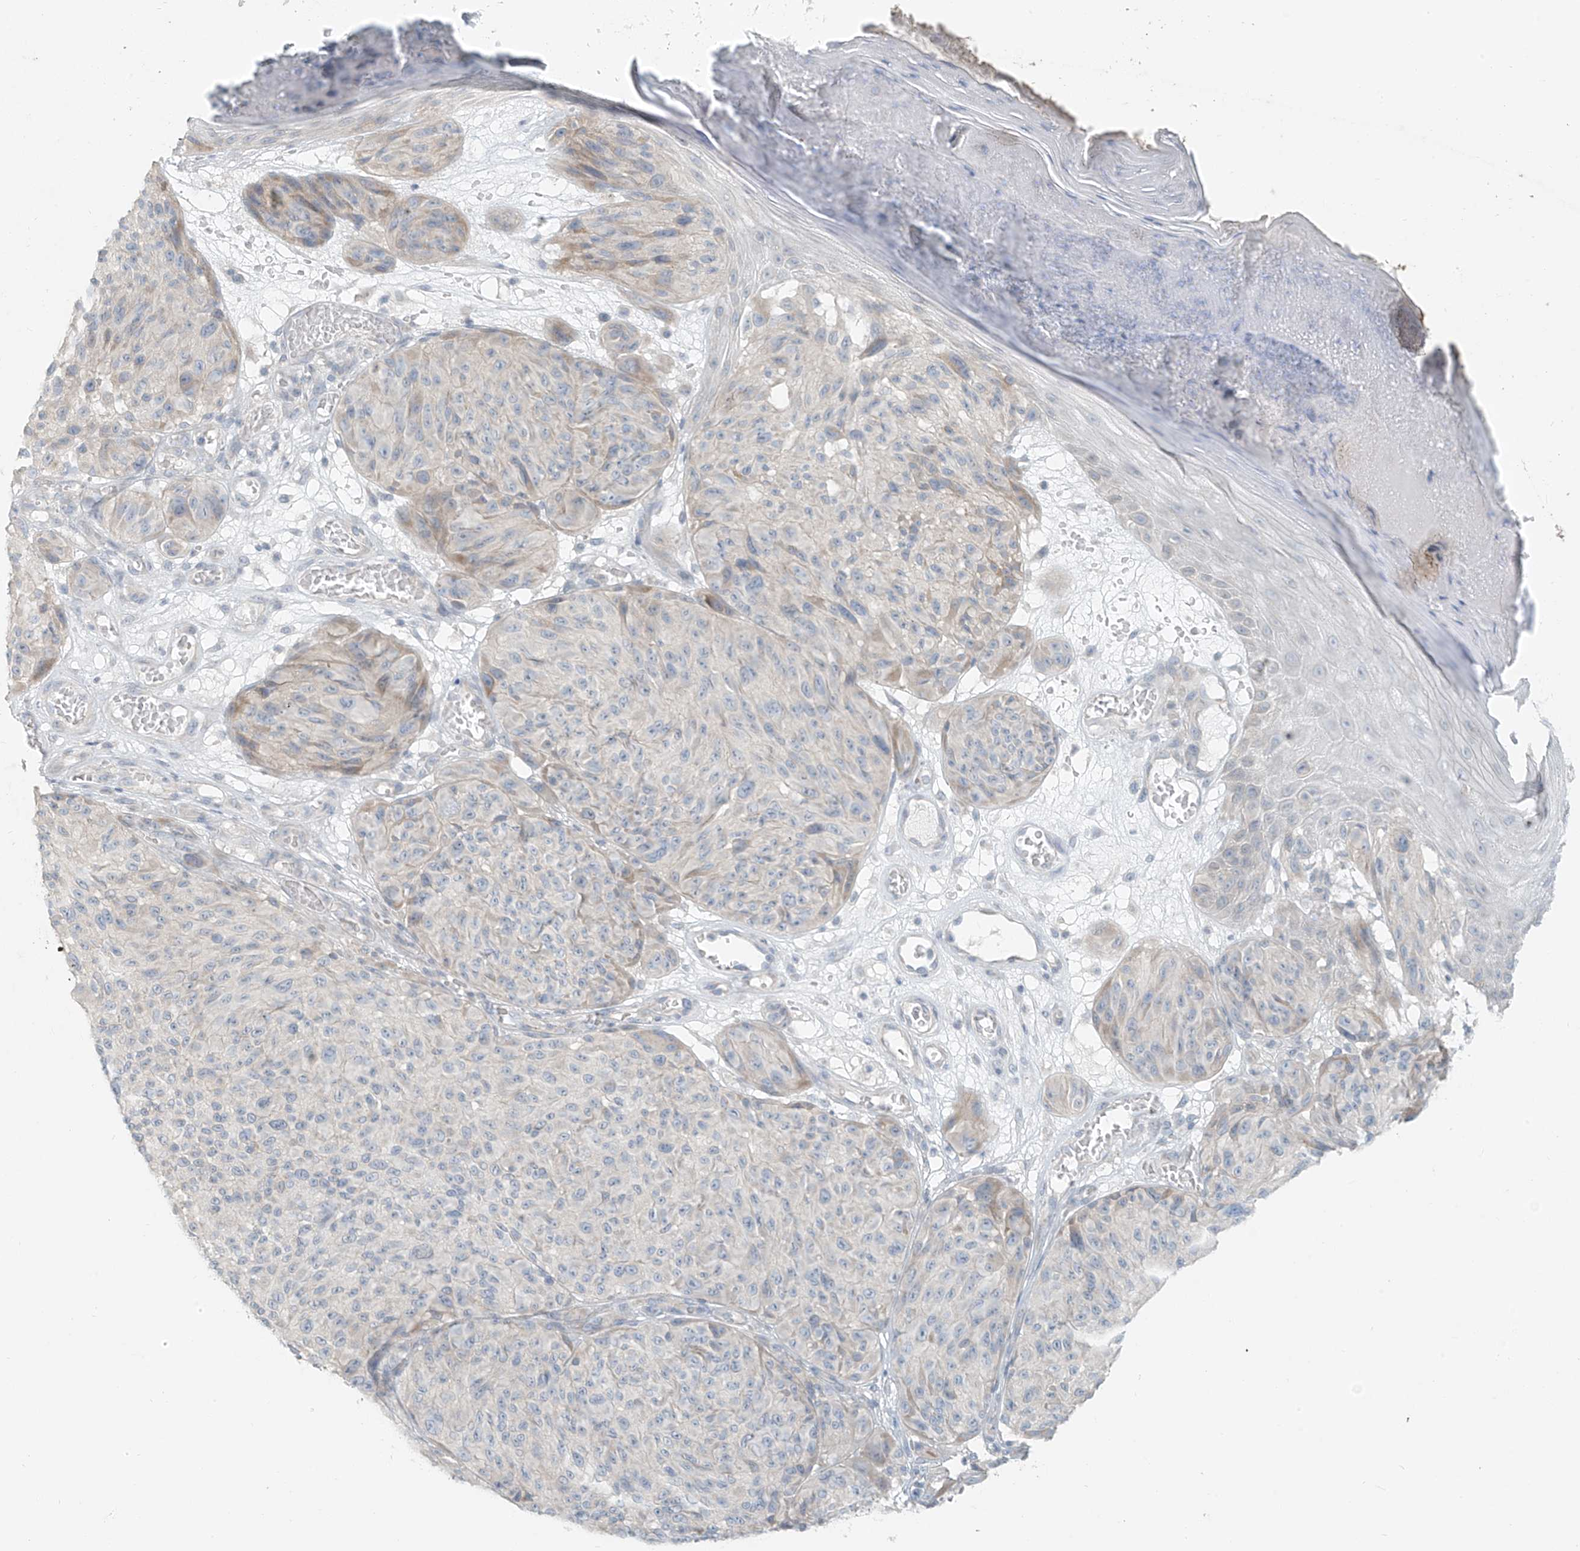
{"staining": {"intensity": "negative", "quantity": "none", "location": "none"}, "tissue": "melanoma", "cell_type": "Tumor cells", "image_type": "cancer", "snomed": [{"axis": "morphology", "description": "Malignant melanoma, NOS"}, {"axis": "topography", "description": "Skin"}], "caption": "Immunohistochemical staining of malignant melanoma shows no significant expression in tumor cells.", "gene": "OSBPL7", "patient": {"sex": "male", "age": 83}}